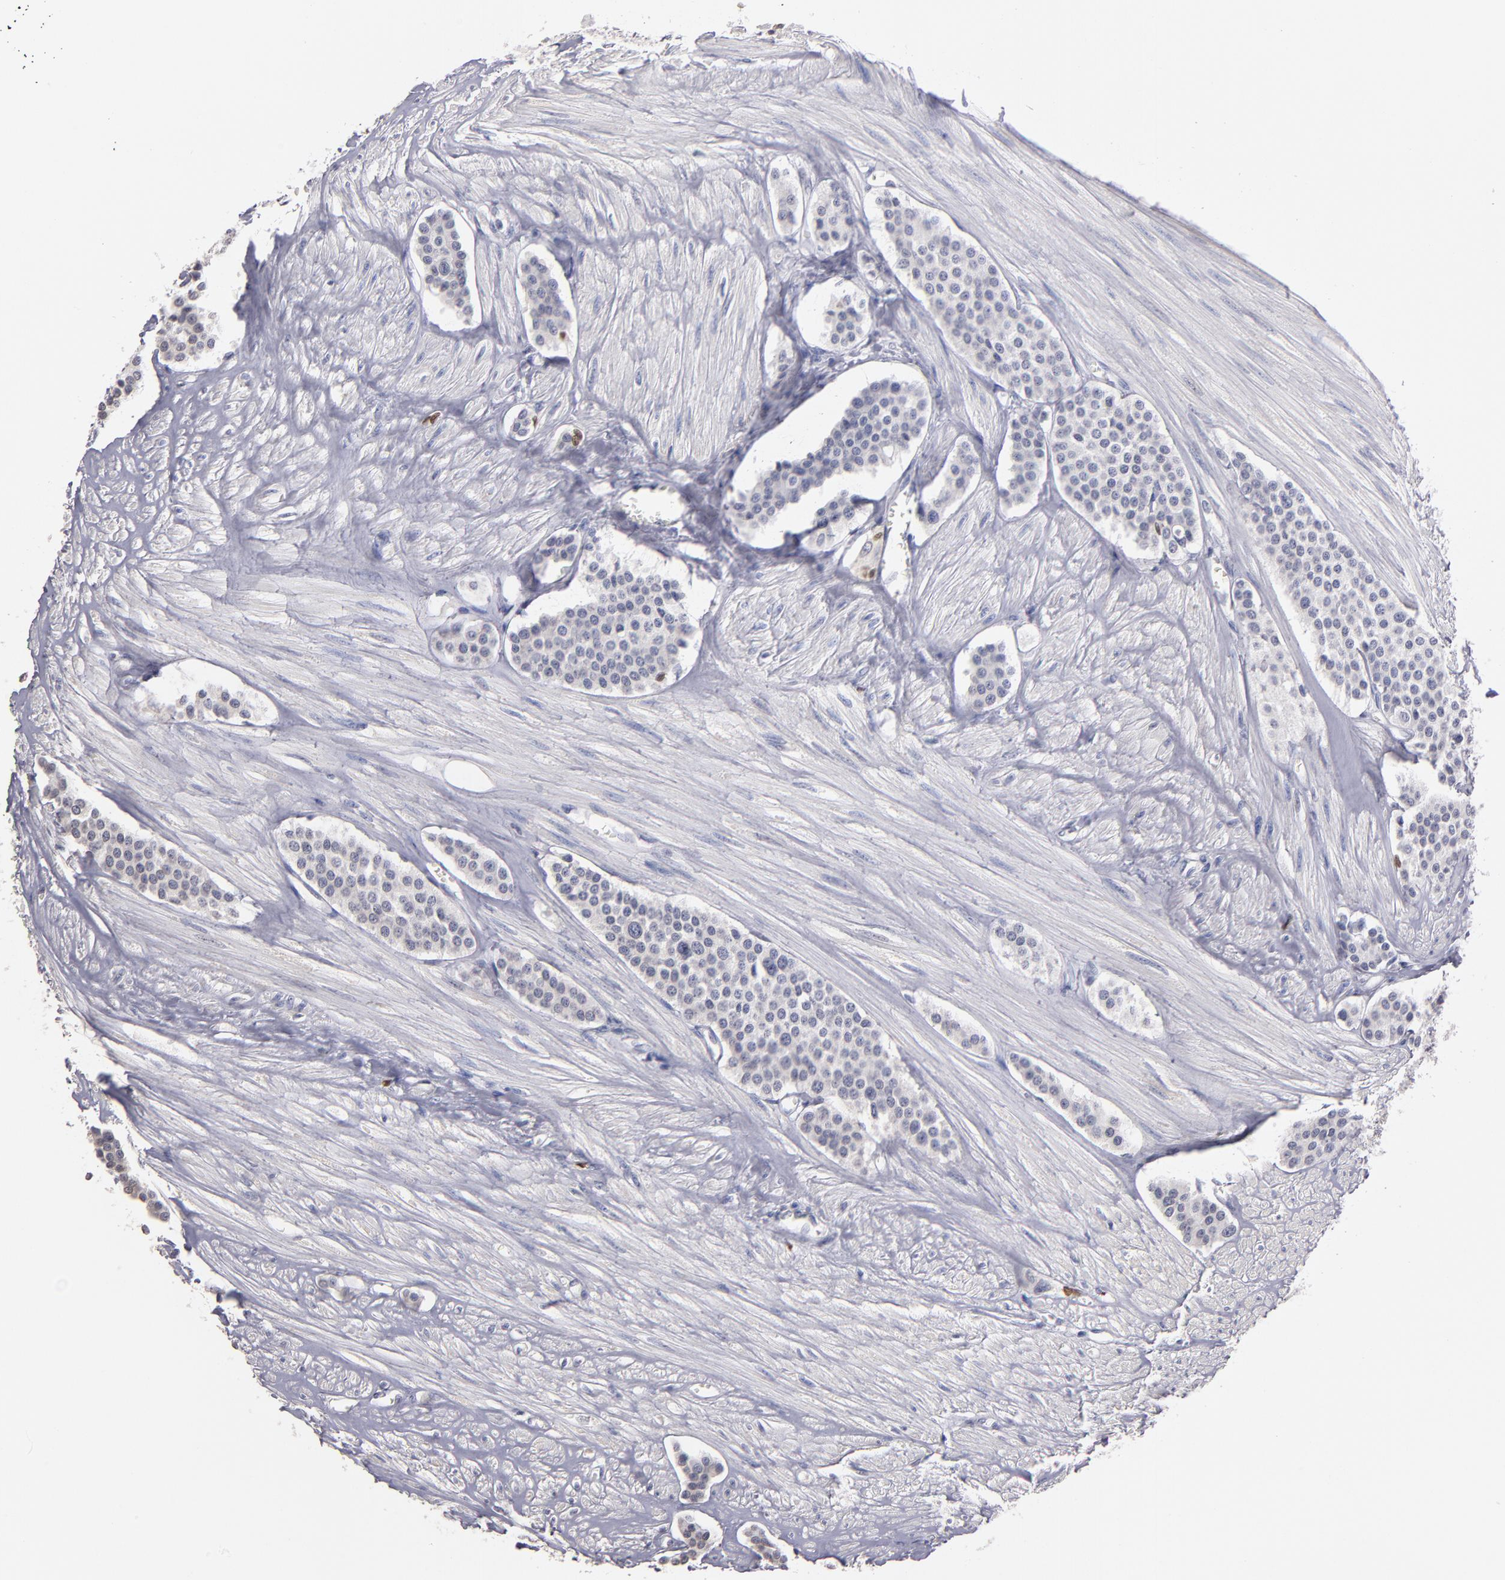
{"staining": {"intensity": "negative", "quantity": "none", "location": "none"}, "tissue": "carcinoid", "cell_type": "Tumor cells", "image_type": "cancer", "snomed": [{"axis": "morphology", "description": "Carcinoid, malignant, NOS"}, {"axis": "topography", "description": "Small intestine"}], "caption": "Carcinoid stained for a protein using immunohistochemistry (IHC) displays no staining tumor cells.", "gene": "SOX10", "patient": {"sex": "male", "age": 60}}